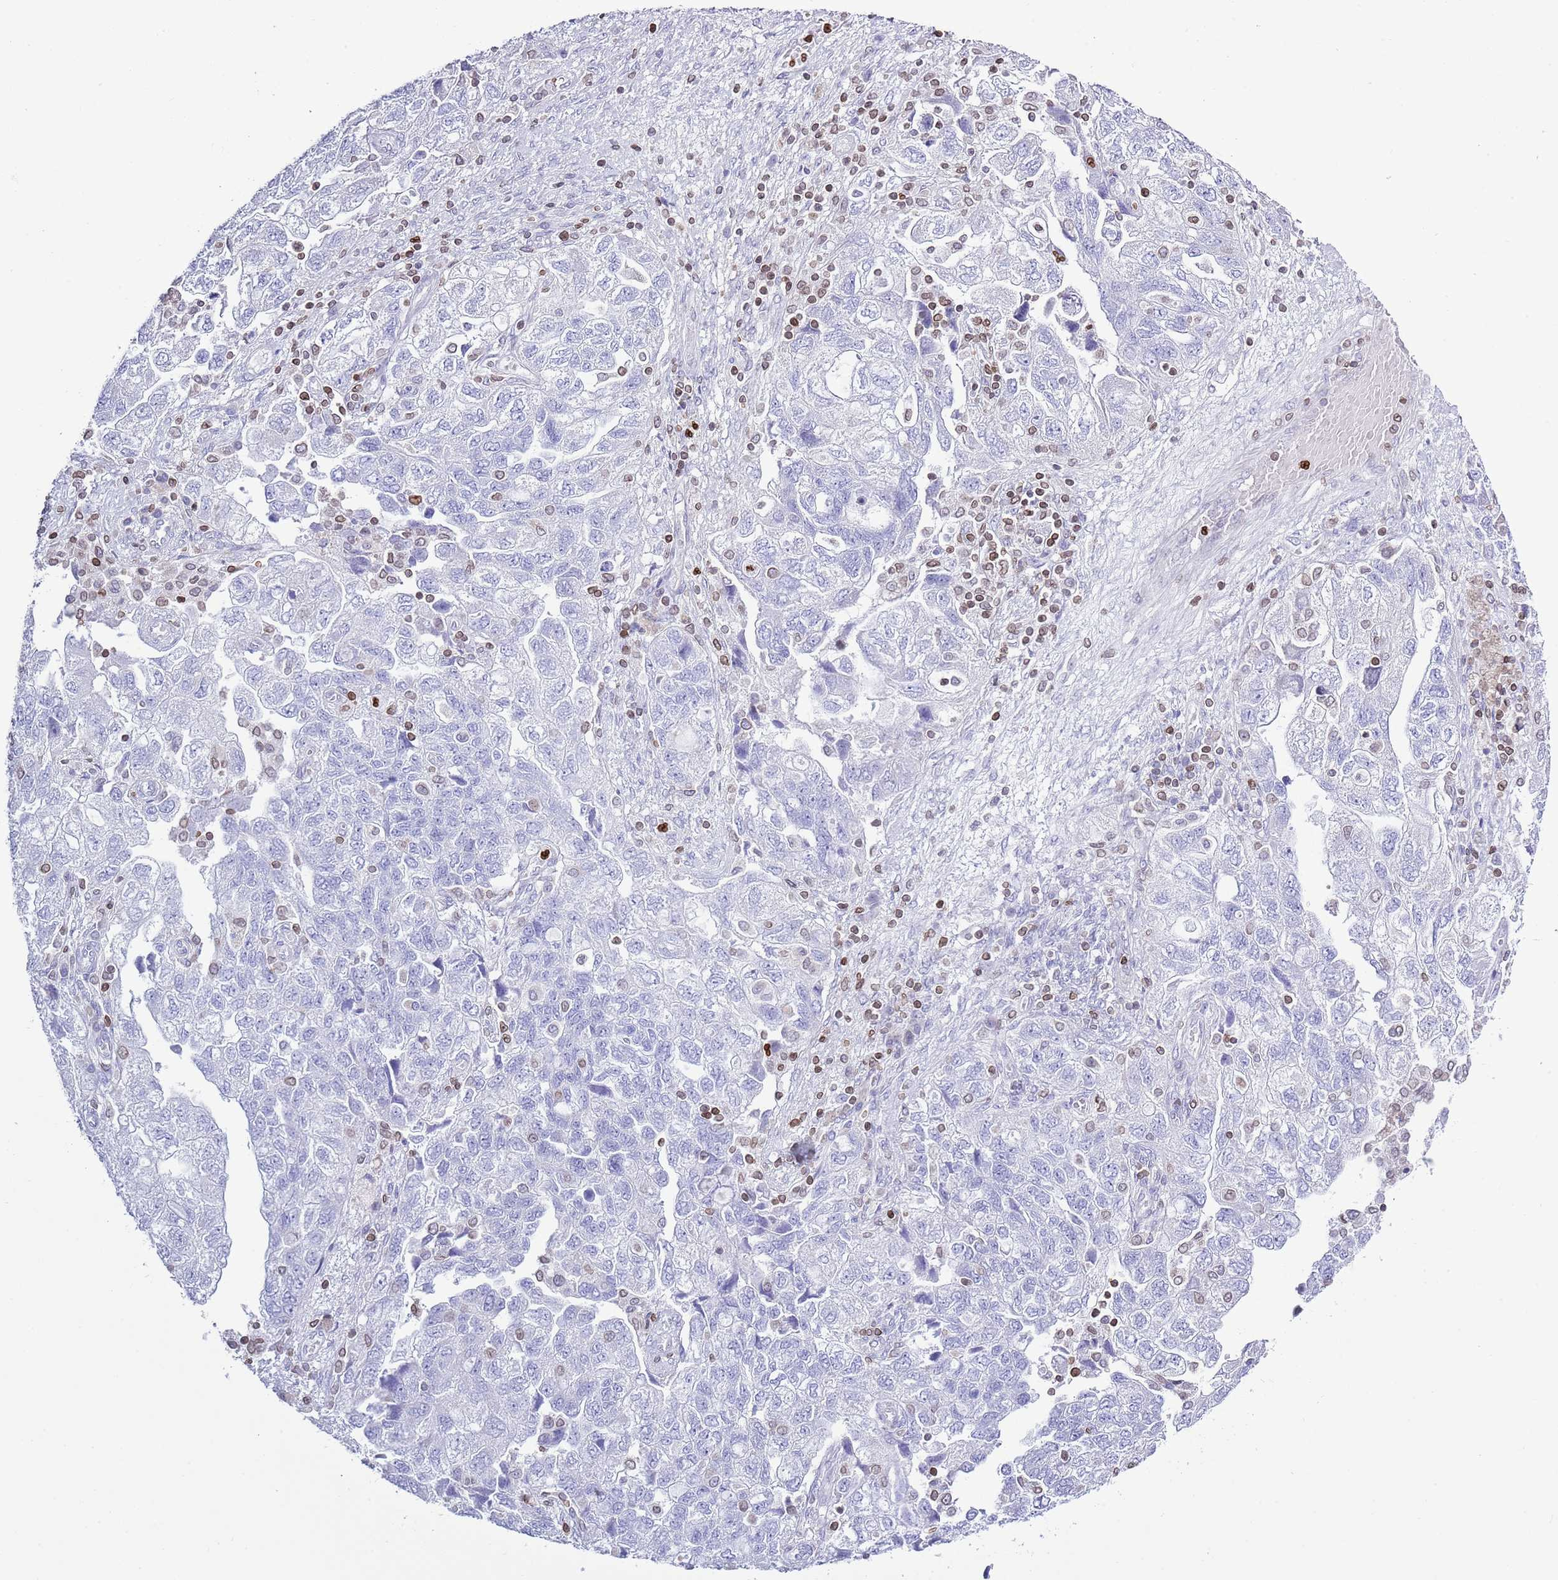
{"staining": {"intensity": "weak", "quantity": "<25%", "location": "cytoplasmic/membranous,nuclear"}, "tissue": "ovarian cancer", "cell_type": "Tumor cells", "image_type": "cancer", "snomed": [{"axis": "morphology", "description": "Carcinoma, NOS"}, {"axis": "morphology", "description": "Cystadenocarcinoma, serous, NOS"}, {"axis": "topography", "description": "Ovary"}], "caption": "The immunohistochemistry histopathology image has no significant expression in tumor cells of ovarian cancer tissue.", "gene": "LBR", "patient": {"sex": "female", "age": 69}}